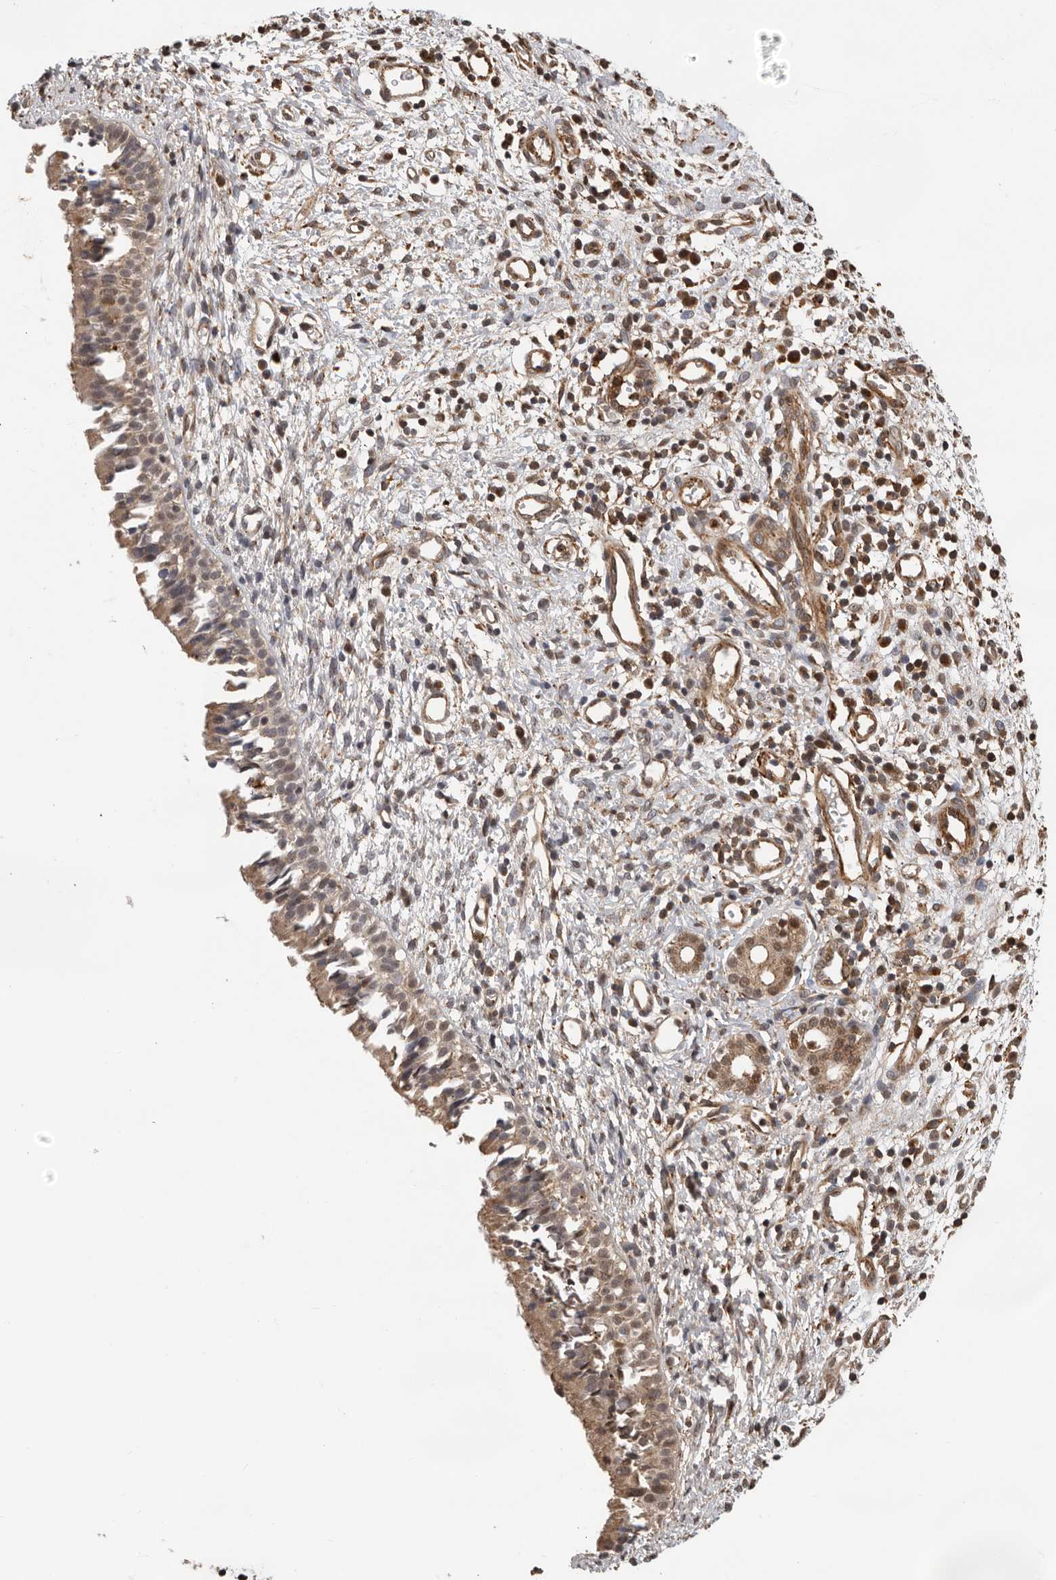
{"staining": {"intensity": "moderate", "quantity": ">75%", "location": "cytoplasmic/membranous"}, "tissue": "nasopharynx", "cell_type": "Respiratory epithelial cells", "image_type": "normal", "snomed": [{"axis": "morphology", "description": "Normal tissue, NOS"}, {"axis": "topography", "description": "Nasopharynx"}], "caption": "Protein staining displays moderate cytoplasmic/membranous expression in about >75% of respiratory epithelial cells in benign nasopharynx.", "gene": "RNF157", "patient": {"sex": "male", "age": 22}}